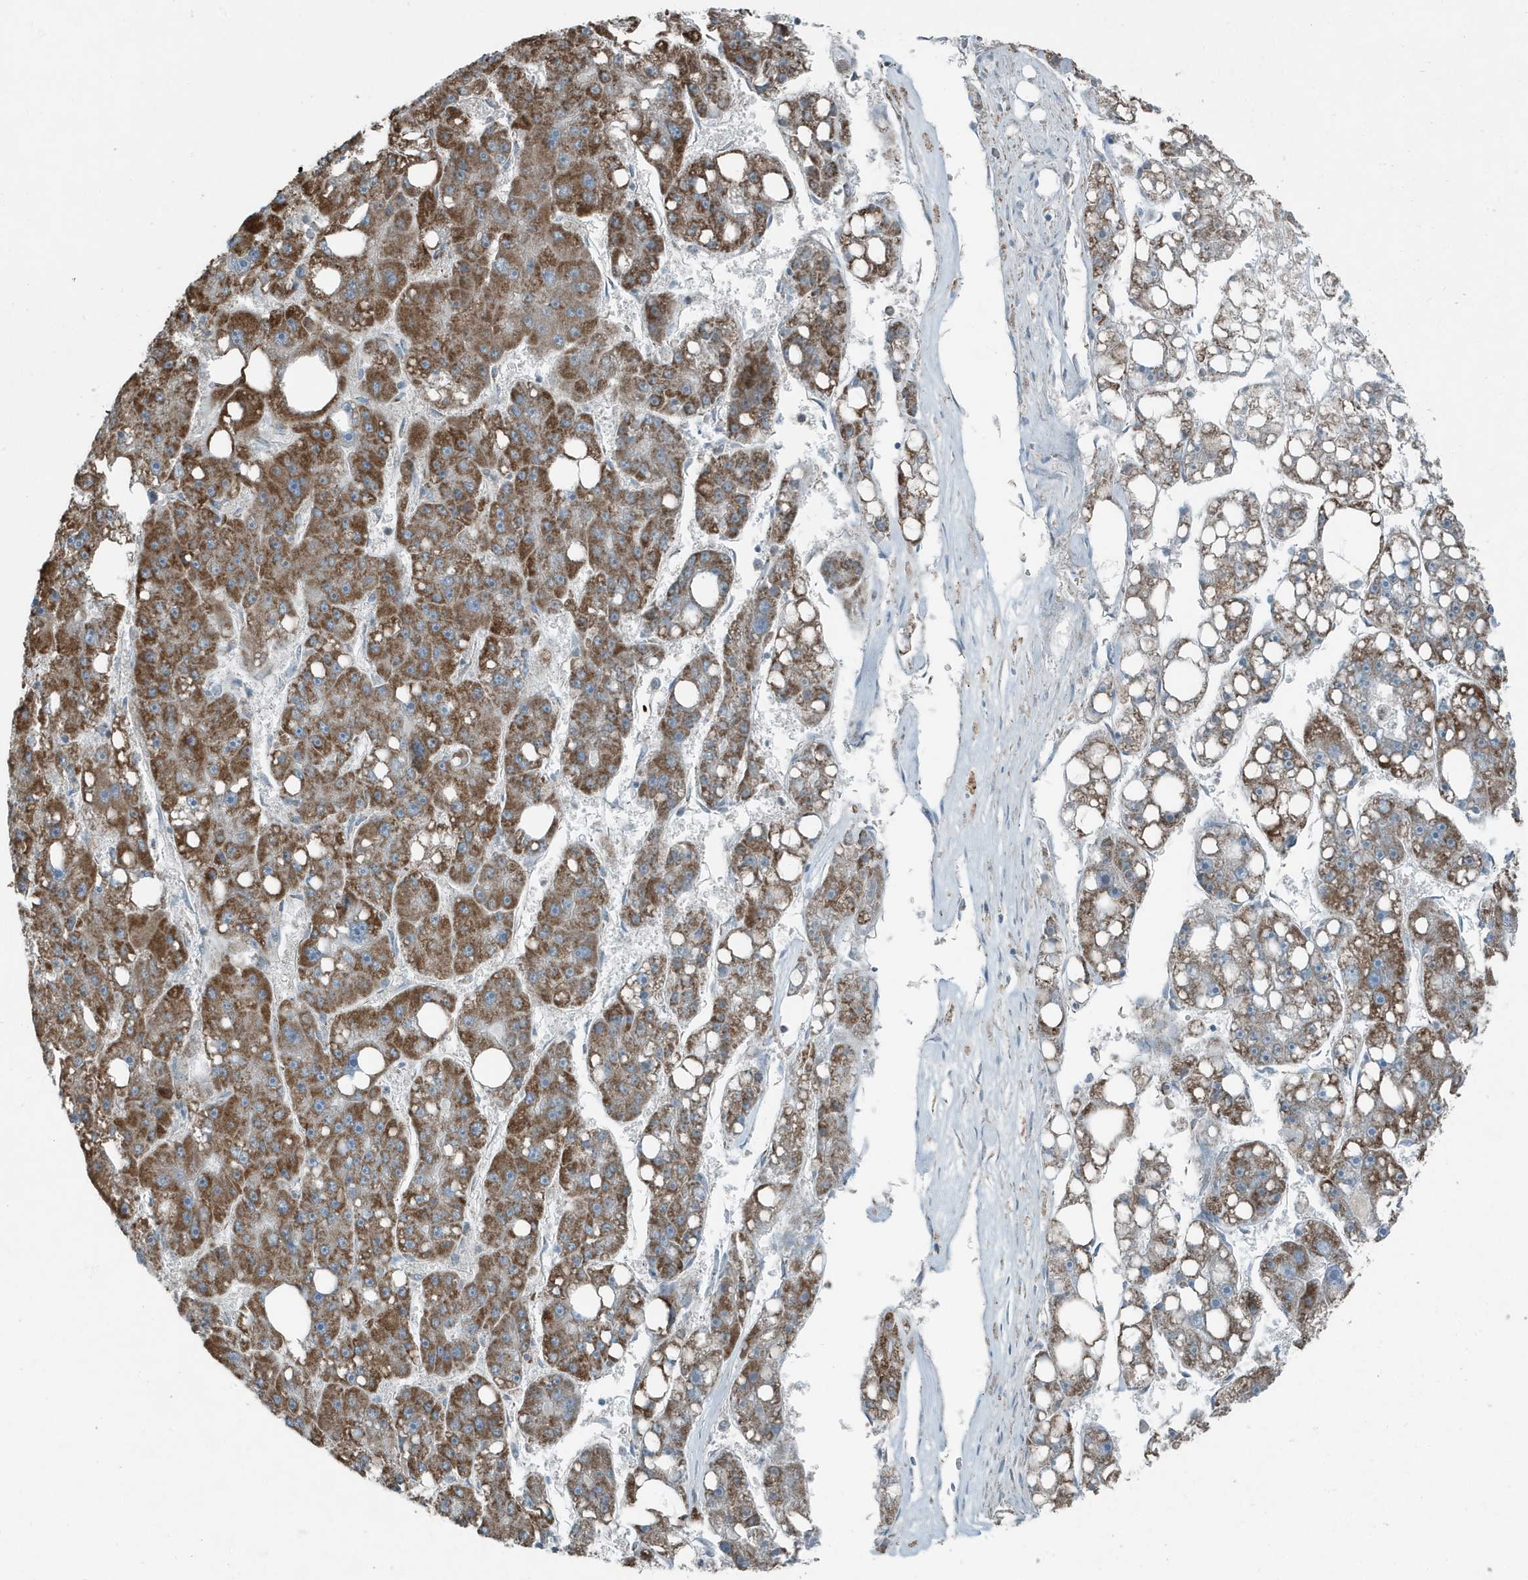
{"staining": {"intensity": "moderate", "quantity": ">75%", "location": "cytoplasmic/membranous"}, "tissue": "liver cancer", "cell_type": "Tumor cells", "image_type": "cancer", "snomed": [{"axis": "morphology", "description": "Carcinoma, Hepatocellular, NOS"}, {"axis": "topography", "description": "Liver"}], "caption": "Immunohistochemical staining of human liver cancer reveals medium levels of moderate cytoplasmic/membranous protein expression in about >75% of tumor cells.", "gene": "MT-CYB", "patient": {"sex": "female", "age": 61}}